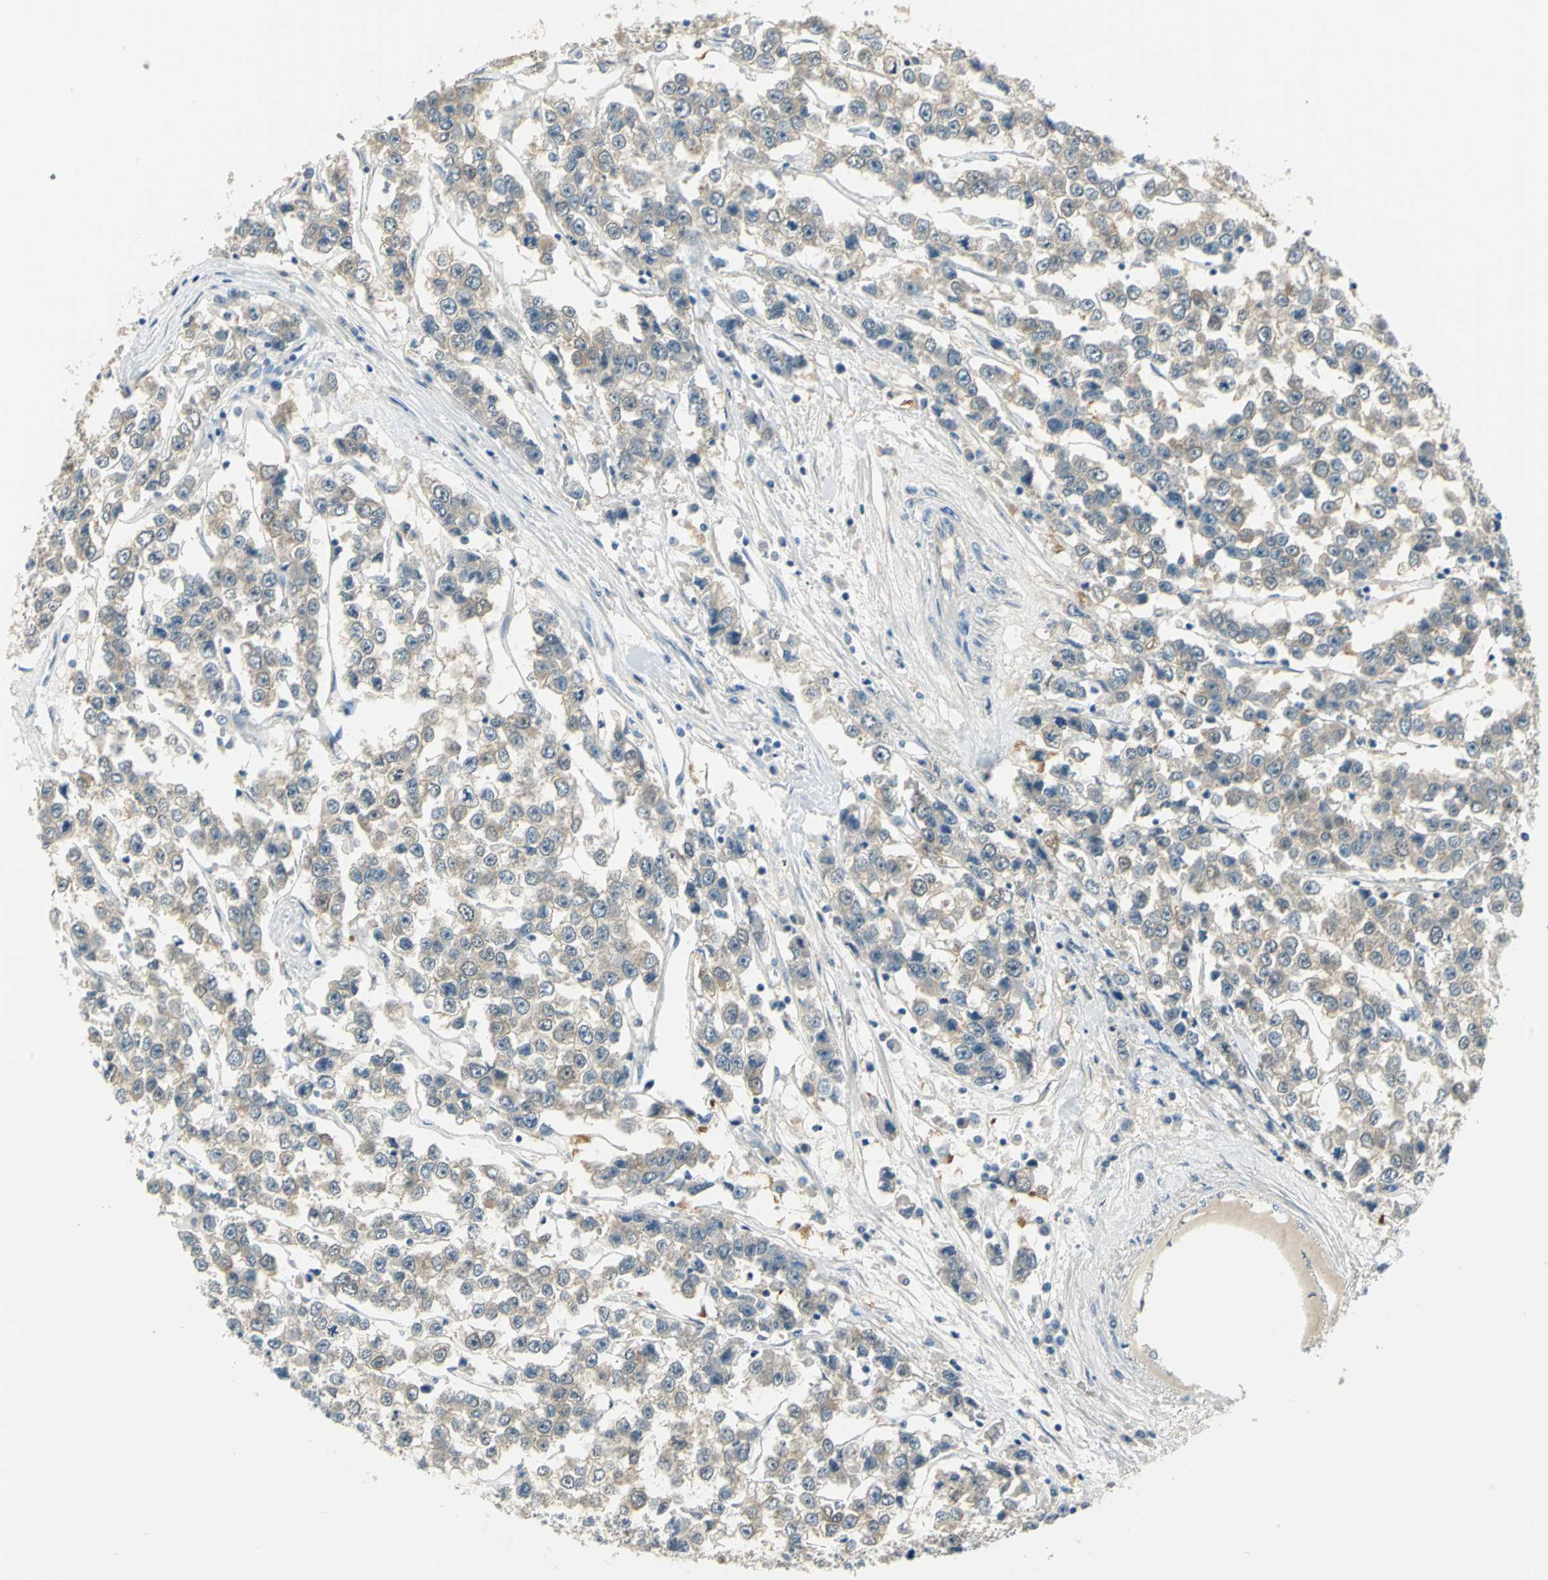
{"staining": {"intensity": "moderate", "quantity": ">75%", "location": "cytoplasmic/membranous"}, "tissue": "testis cancer", "cell_type": "Tumor cells", "image_type": "cancer", "snomed": [{"axis": "morphology", "description": "Seminoma, NOS"}, {"axis": "morphology", "description": "Carcinoma, Embryonal, NOS"}, {"axis": "topography", "description": "Testis"}], "caption": "Protein staining displays moderate cytoplasmic/membranous expression in approximately >75% of tumor cells in testis cancer (embryonal carcinoma).", "gene": "UCHL1", "patient": {"sex": "male", "age": 52}}